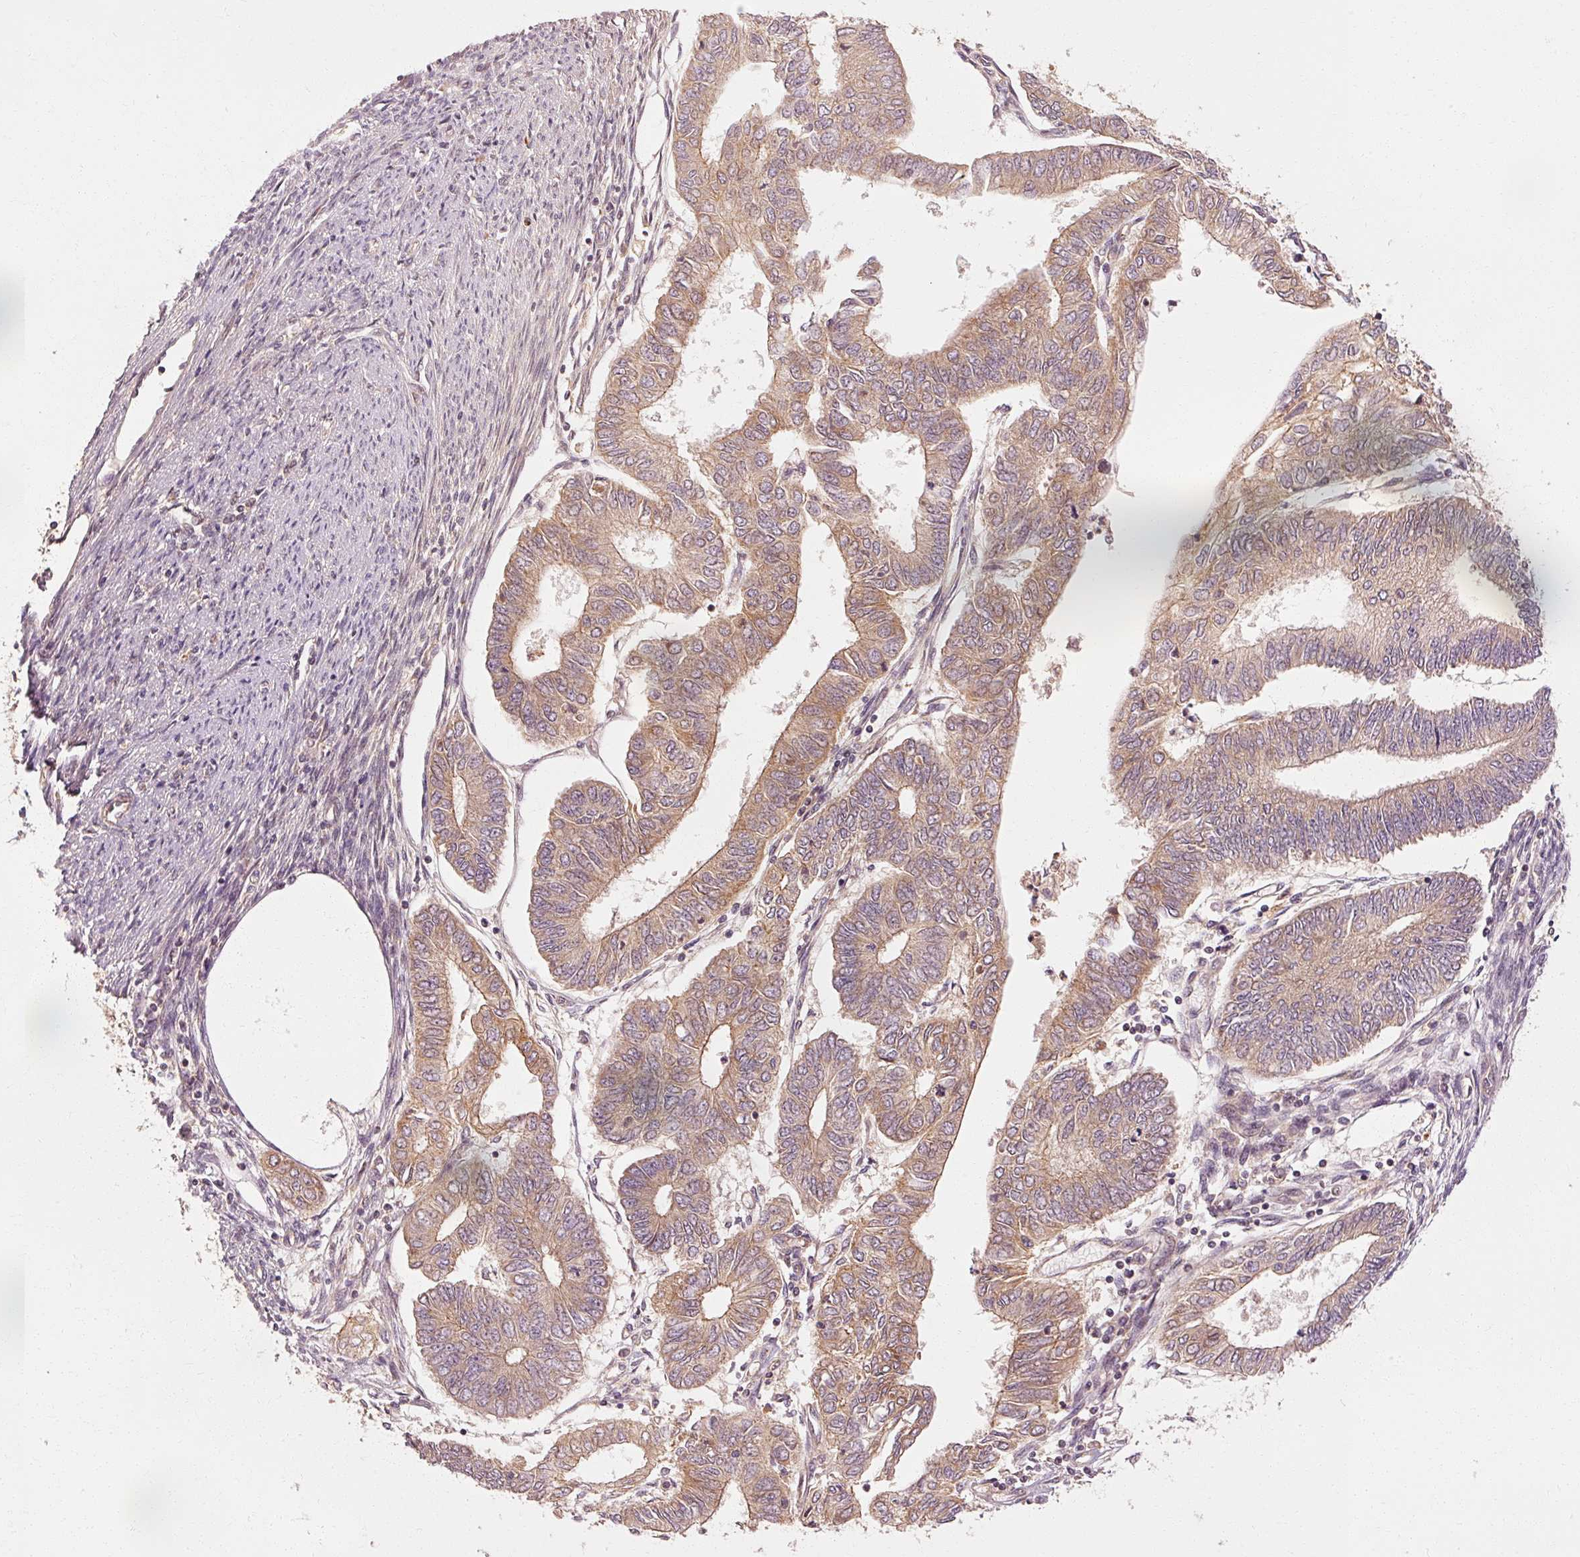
{"staining": {"intensity": "weak", "quantity": "25%-75%", "location": "cytoplasmic/membranous"}, "tissue": "endometrial cancer", "cell_type": "Tumor cells", "image_type": "cancer", "snomed": [{"axis": "morphology", "description": "Adenocarcinoma, NOS"}, {"axis": "topography", "description": "Endometrium"}], "caption": "Human adenocarcinoma (endometrial) stained for a protein (brown) exhibits weak cytoplasmic/membranous positive expression in about 25%-75% of tumor cells.", "gene": "CTNNA1", "patient": {"sex": "female", "age": 68}}